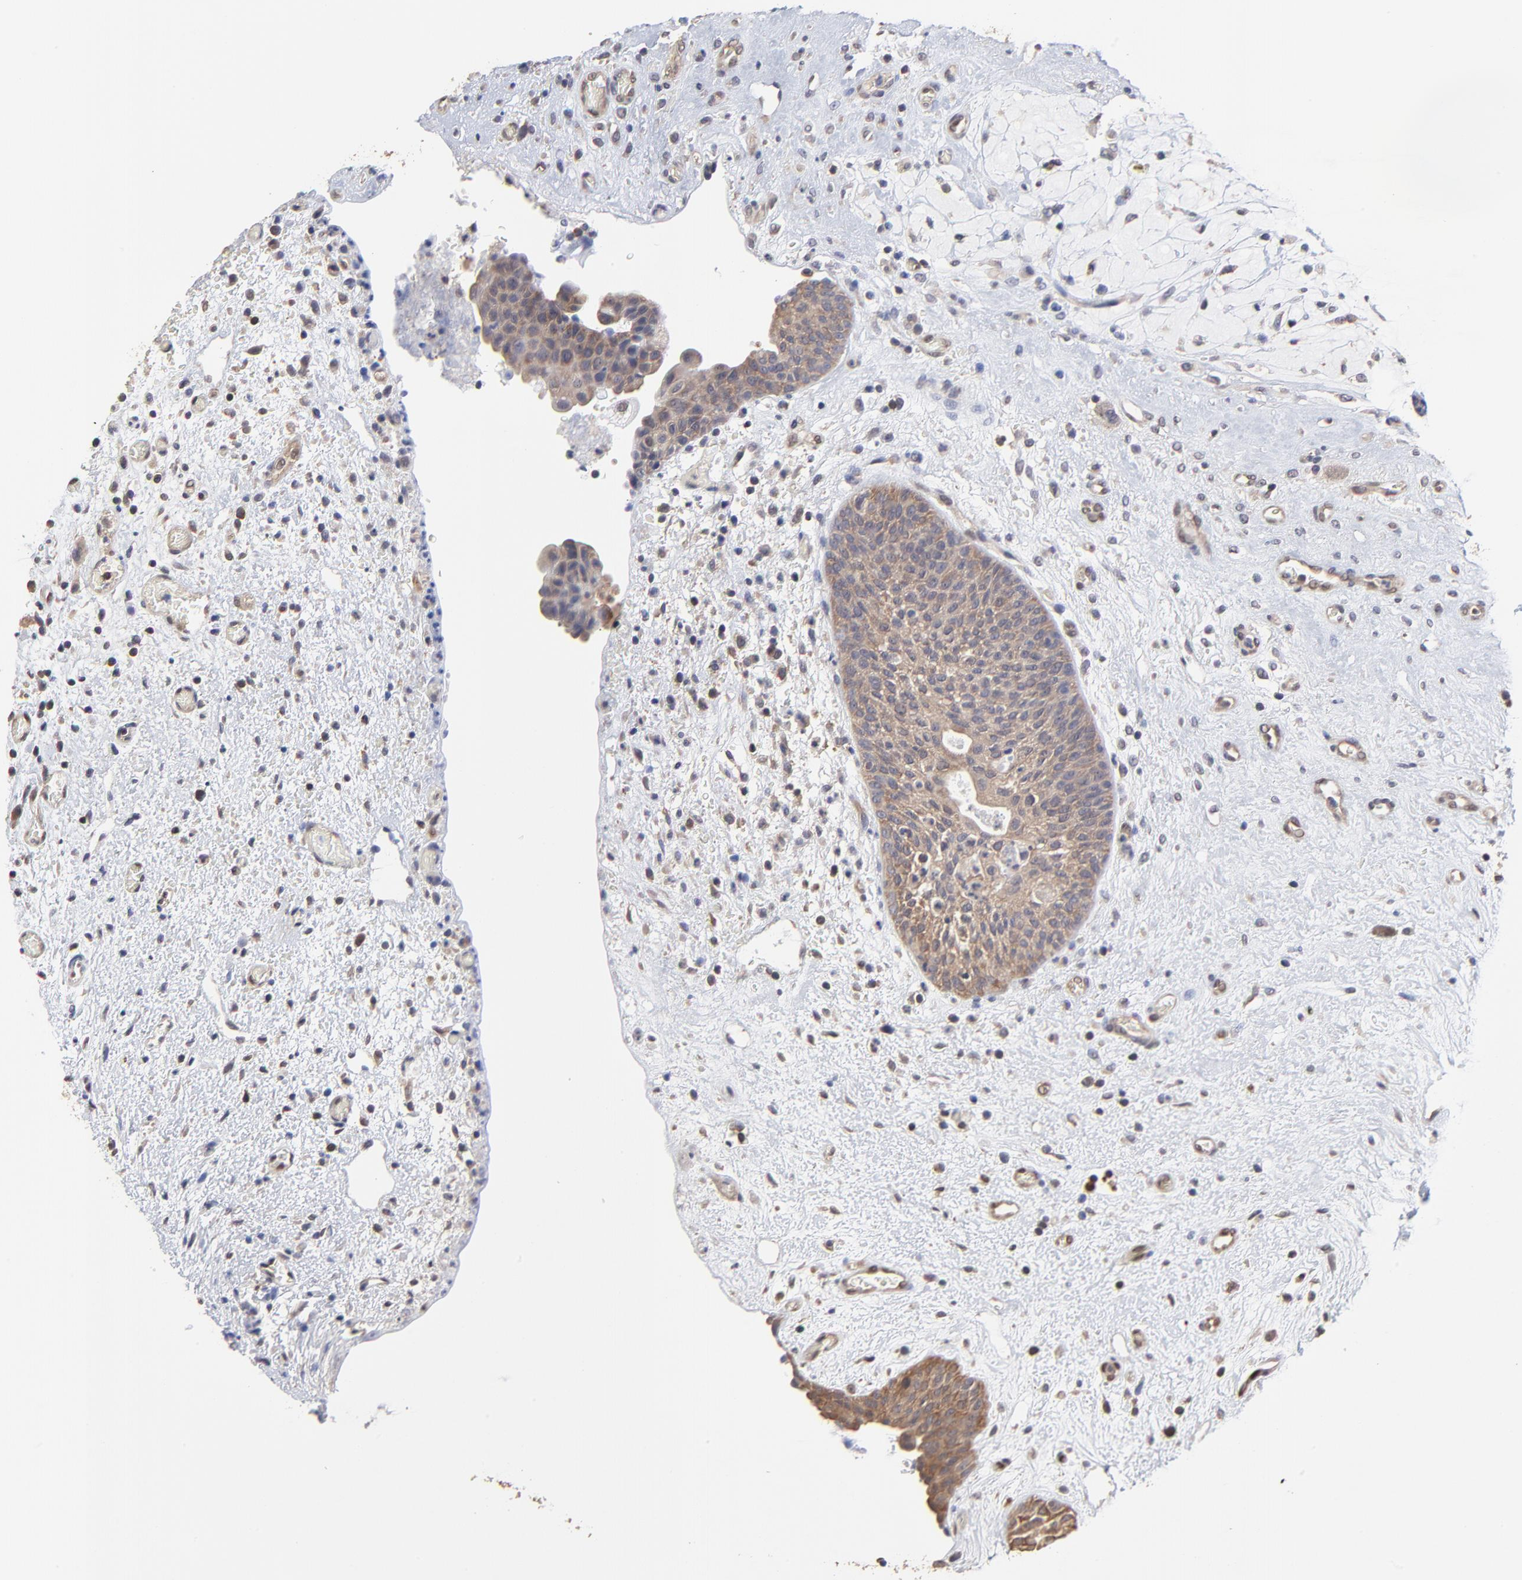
{"staining": {"intensity": "moderate", "quantity": ">75%", "location": "cytoplasmic/membranous"}, "tissue": "urinary bladder", "cell_type": "Urothelial cells", "image_type": "normal", "snomed": [{"axis": "morphology", "description": "Normal tissue, NOS"}, {"axis": "topography", "description": "Urinary bladder"}], "caption": "Immunohistochemistry (IHC) photomicrograph of unremarkable human urinary bladder stained for a protein (brown), which displays medium levels of moderate cytoplasmic/membranous positivity in about >75% of urothelial cells.", "gene": "CCT2", "patient": {"sex": "male", "age": 48}}